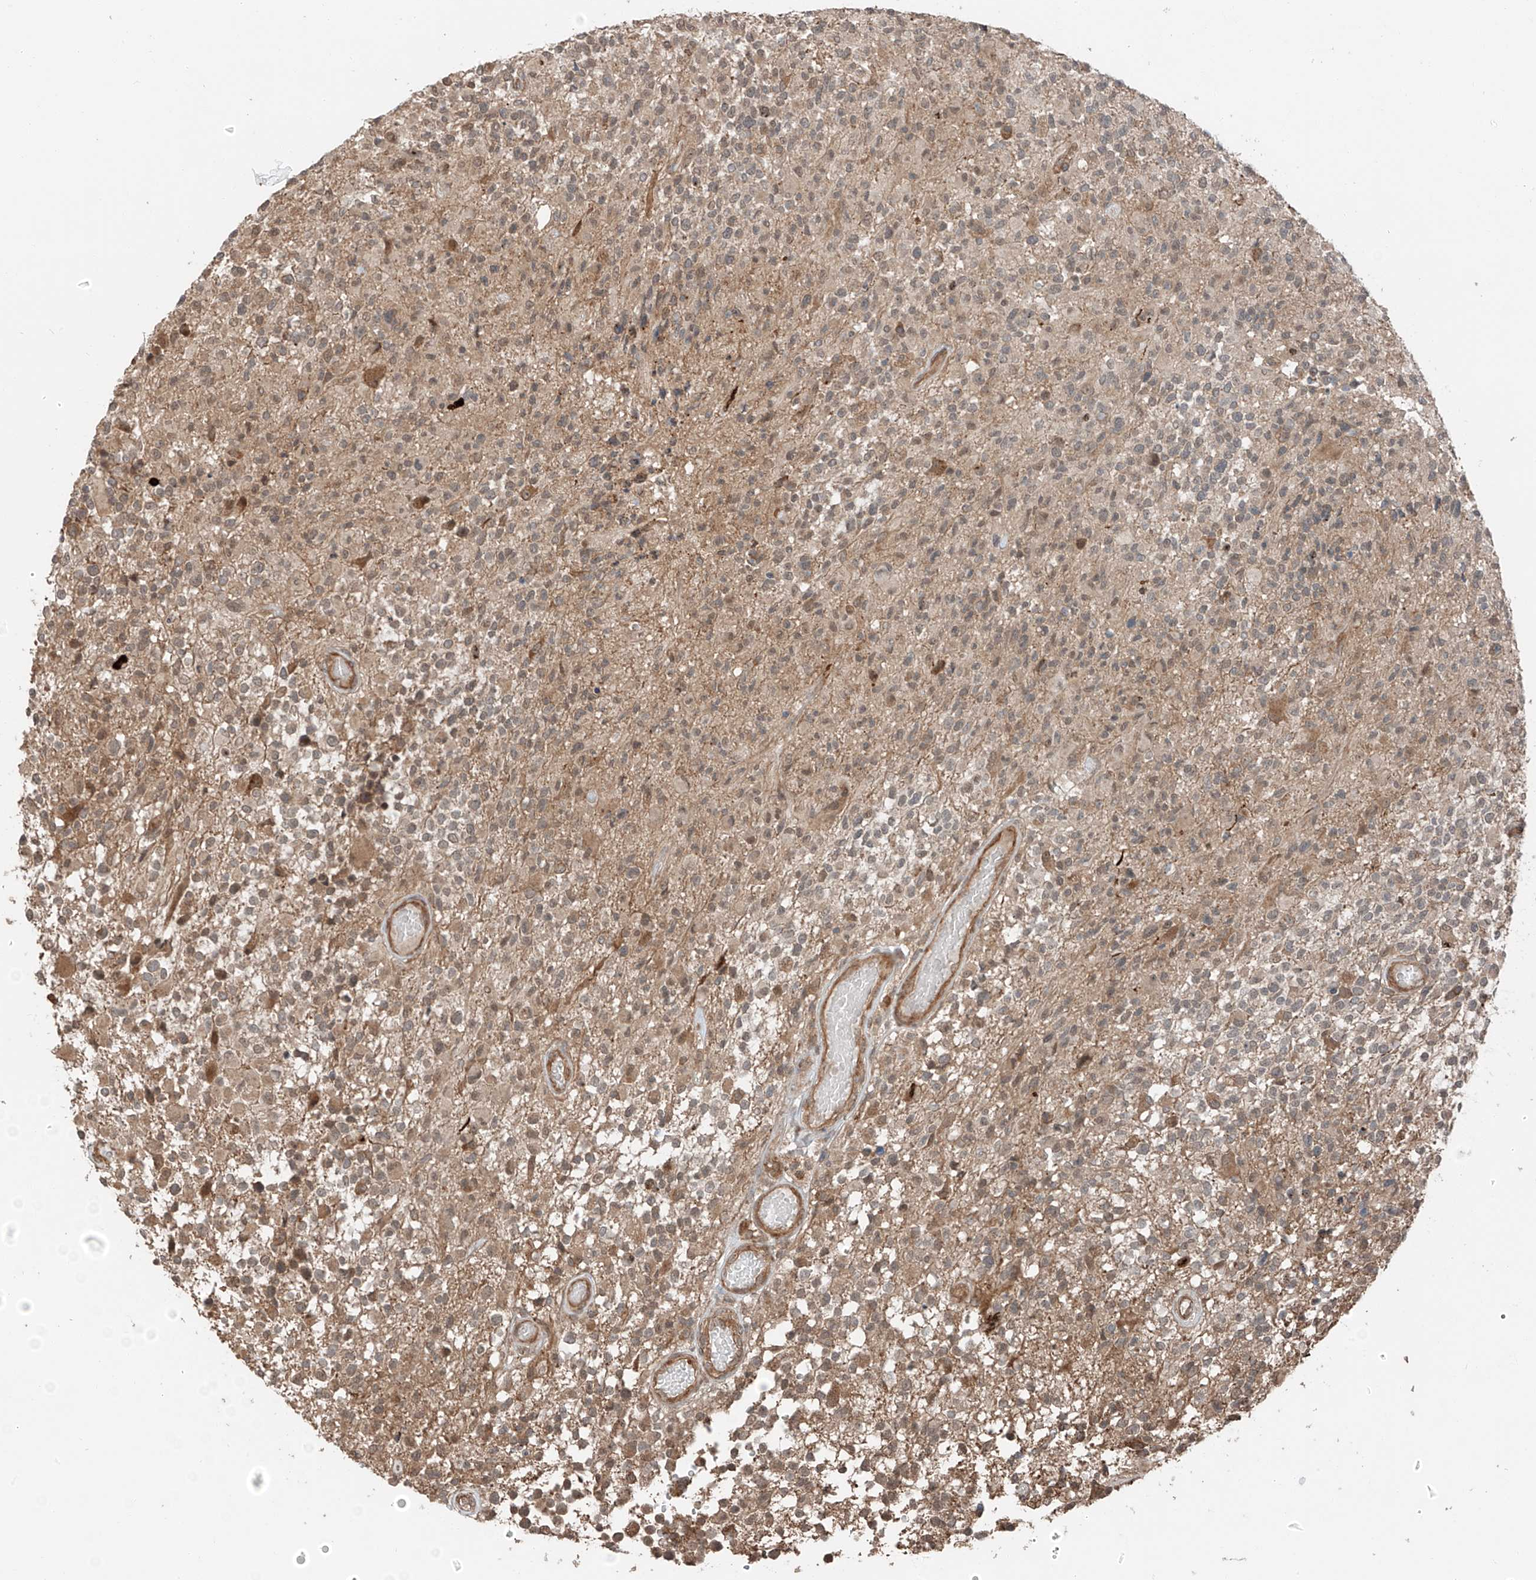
{"staining": {"intensity": "weak", "quantity": ">75%", "location": "cytoplasmic/membranous"}, "tissue": "glioma", "cell_type": "Tumor cells", "image_type": "cancer", "snomed": [{"axis": "morphology", "description": "Glioma, malignant, High grade"}, {"axis": "morphology", "description": "Glioblastoma, NOS"}, {"axis": "topography", "description": "Brain"}], "caption": "Malignant glioma (high-grade) tissue reveals weak cytoplasmic/membranous expression in about >75% of tumor cells", "gene": "CEP162", "patient": {"sex": "male", "age": 60}}